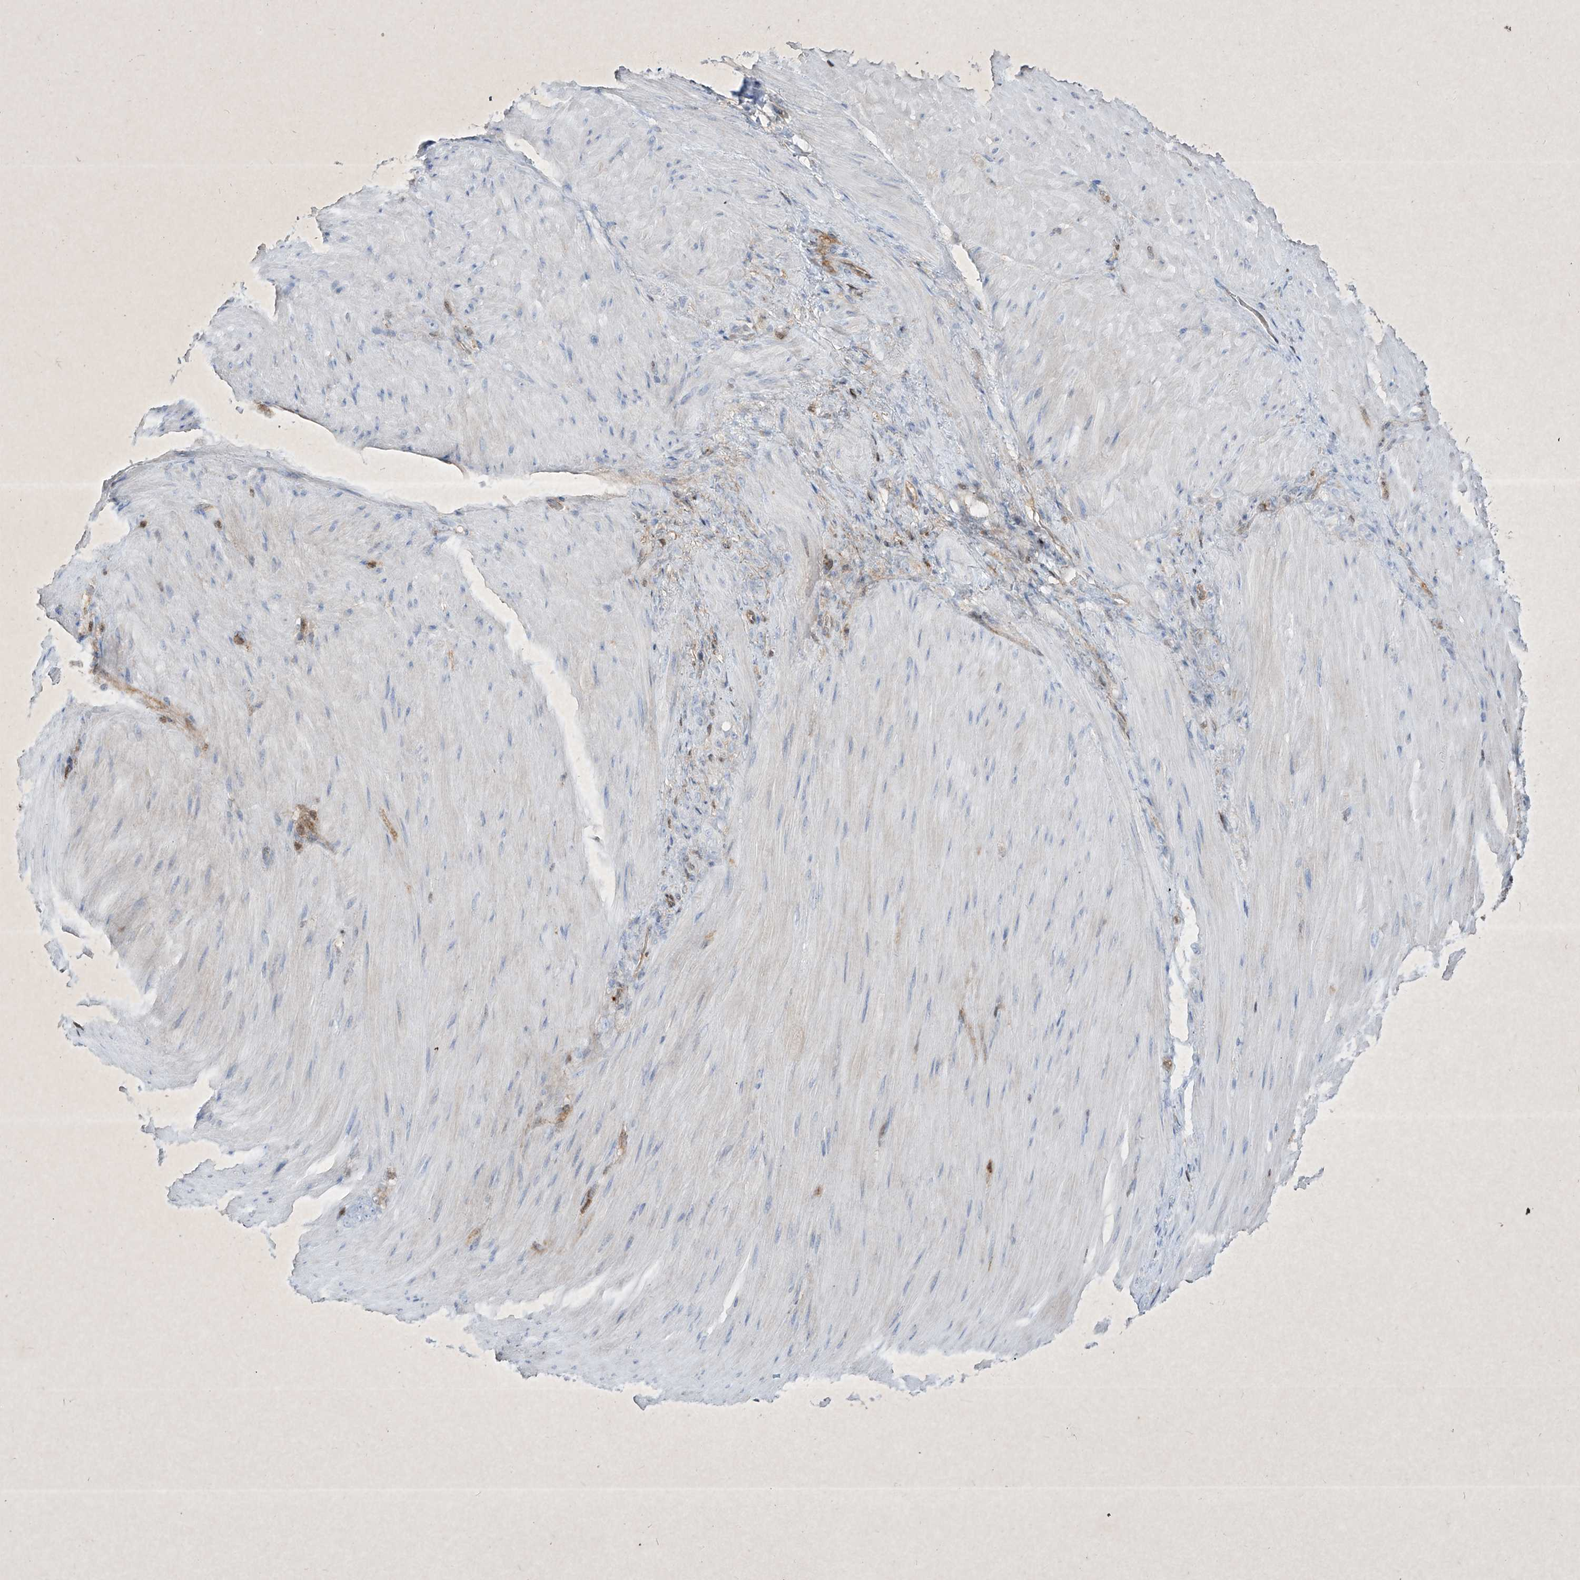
{"staining": {"intensity": "negative", "quantity": "none", "location": "none"}, "tissue": "stomach cancer", "cell_type": "Tumor cells", "image_type": "cancer", "snomed": [{"axis": "morphology", "description": "Normal tissue, NOS"}, {"axis": "morphology", "description": "Adenocarcinoma, NOS"}, {"axis": "topography", "description": "Stomach"}], "caption": "Protein analysis of adenocarcinoma (stomach) exhibits no significant staining in tumor cells.", "gene": "PSMB10", "patient": {"sex": "male", "age": 82}}